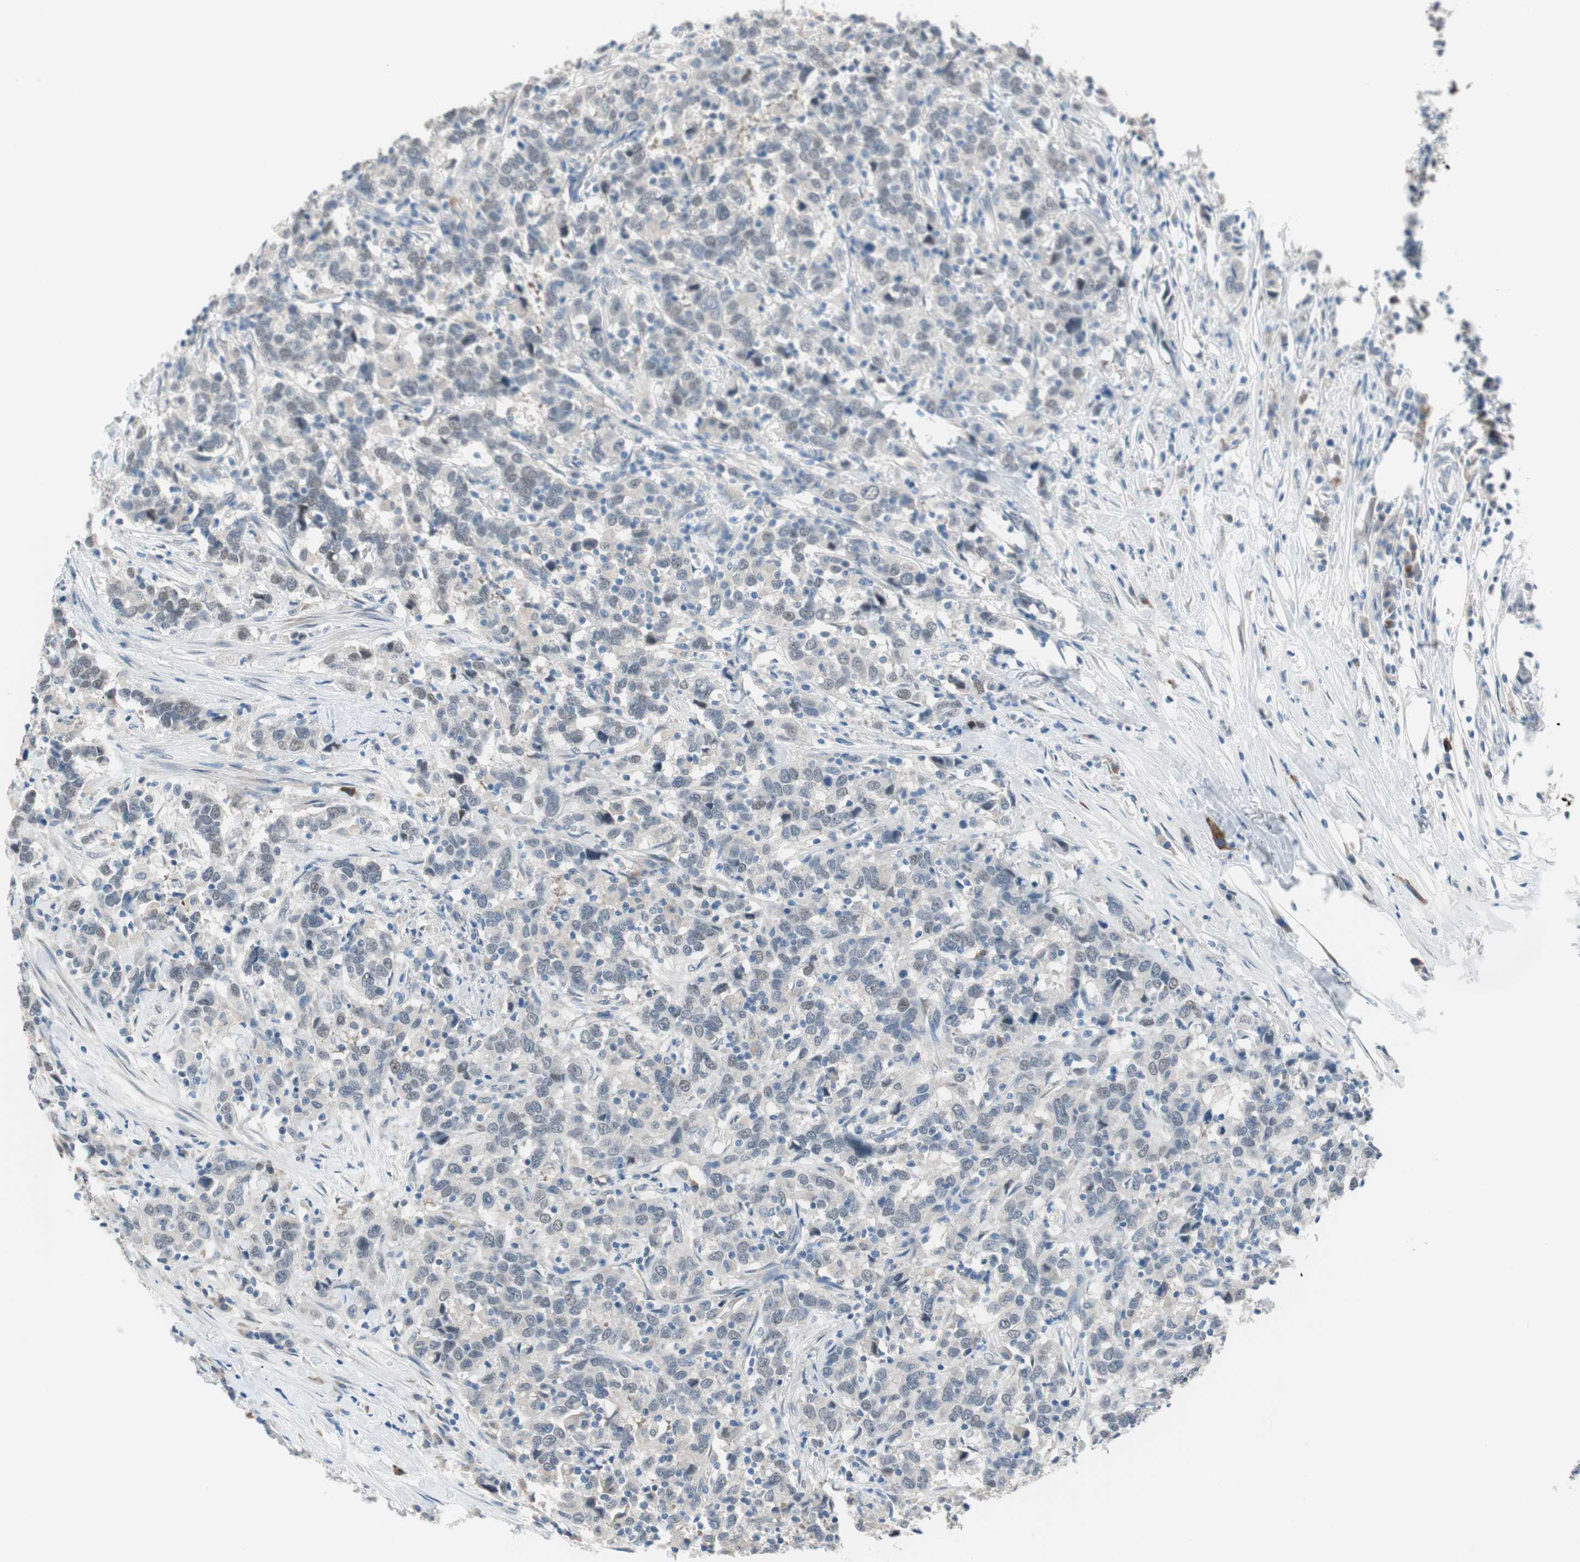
{"staining": {"intensity": "weak", "quantity": "<25%", "location": "nuclear"}, "tissue": "urothelial cancer", "cell_type": "Tumor cells", "image_type": "cancer", "snomed": [{"axis": "morphology", "description": "Urothelial carcinoma, High grade"}, {"axis": "topography", "description": "Urinary bladder"}], "caption": "High power microscopy histopathology image of an immunohistochemistry (IHC) micrograph of high-grade urothelial carcinoma, revealing no significant staining in tumor cells.", "gene": "GRHL1", "patient": {"sex": "male", "age": 61}}